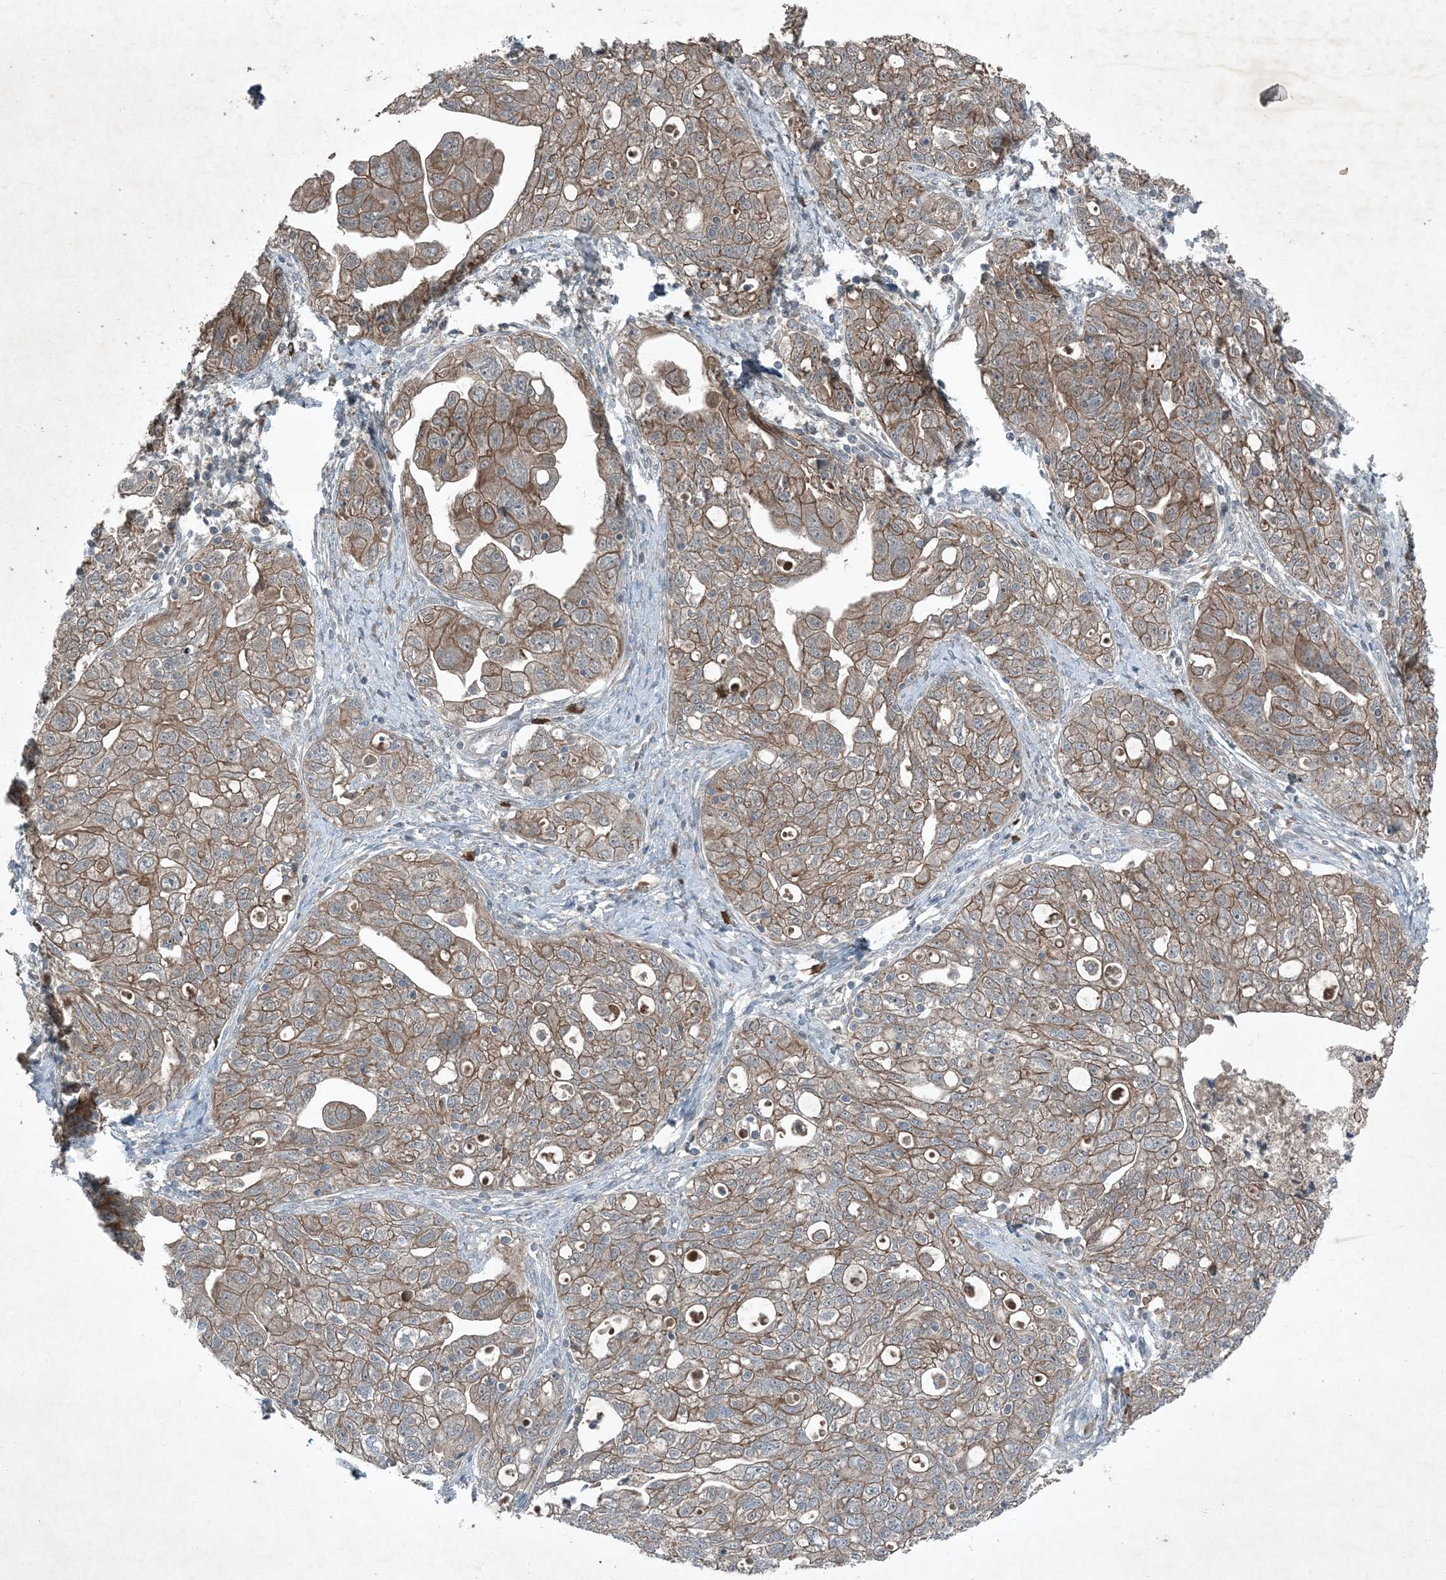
{"staining": {"intensity": "moderate", "quantity": ">75%", "location": "cytoplasmic/membranous"}, "tissue": "ovarian cancer", "cell_type": "Tumor cells", "image_type": "cancer", "snomed": [{"axis": "morphology", "description": "Carcinoma, NOS"}, {"axis": "morphology", "description": "Cystadenocarcinoma, serous, NOS"}, {"axis": "topography", "description": "Ovary"}], "caption": "Tumor cells reveal medium levels of moderate cytoplasmic/membranous positivity in approximately >75% of cells in serous cystadenocarcinoma (ovarian).", "gene": "MDN1", "patient": {"sex": "female", "age": 69}}